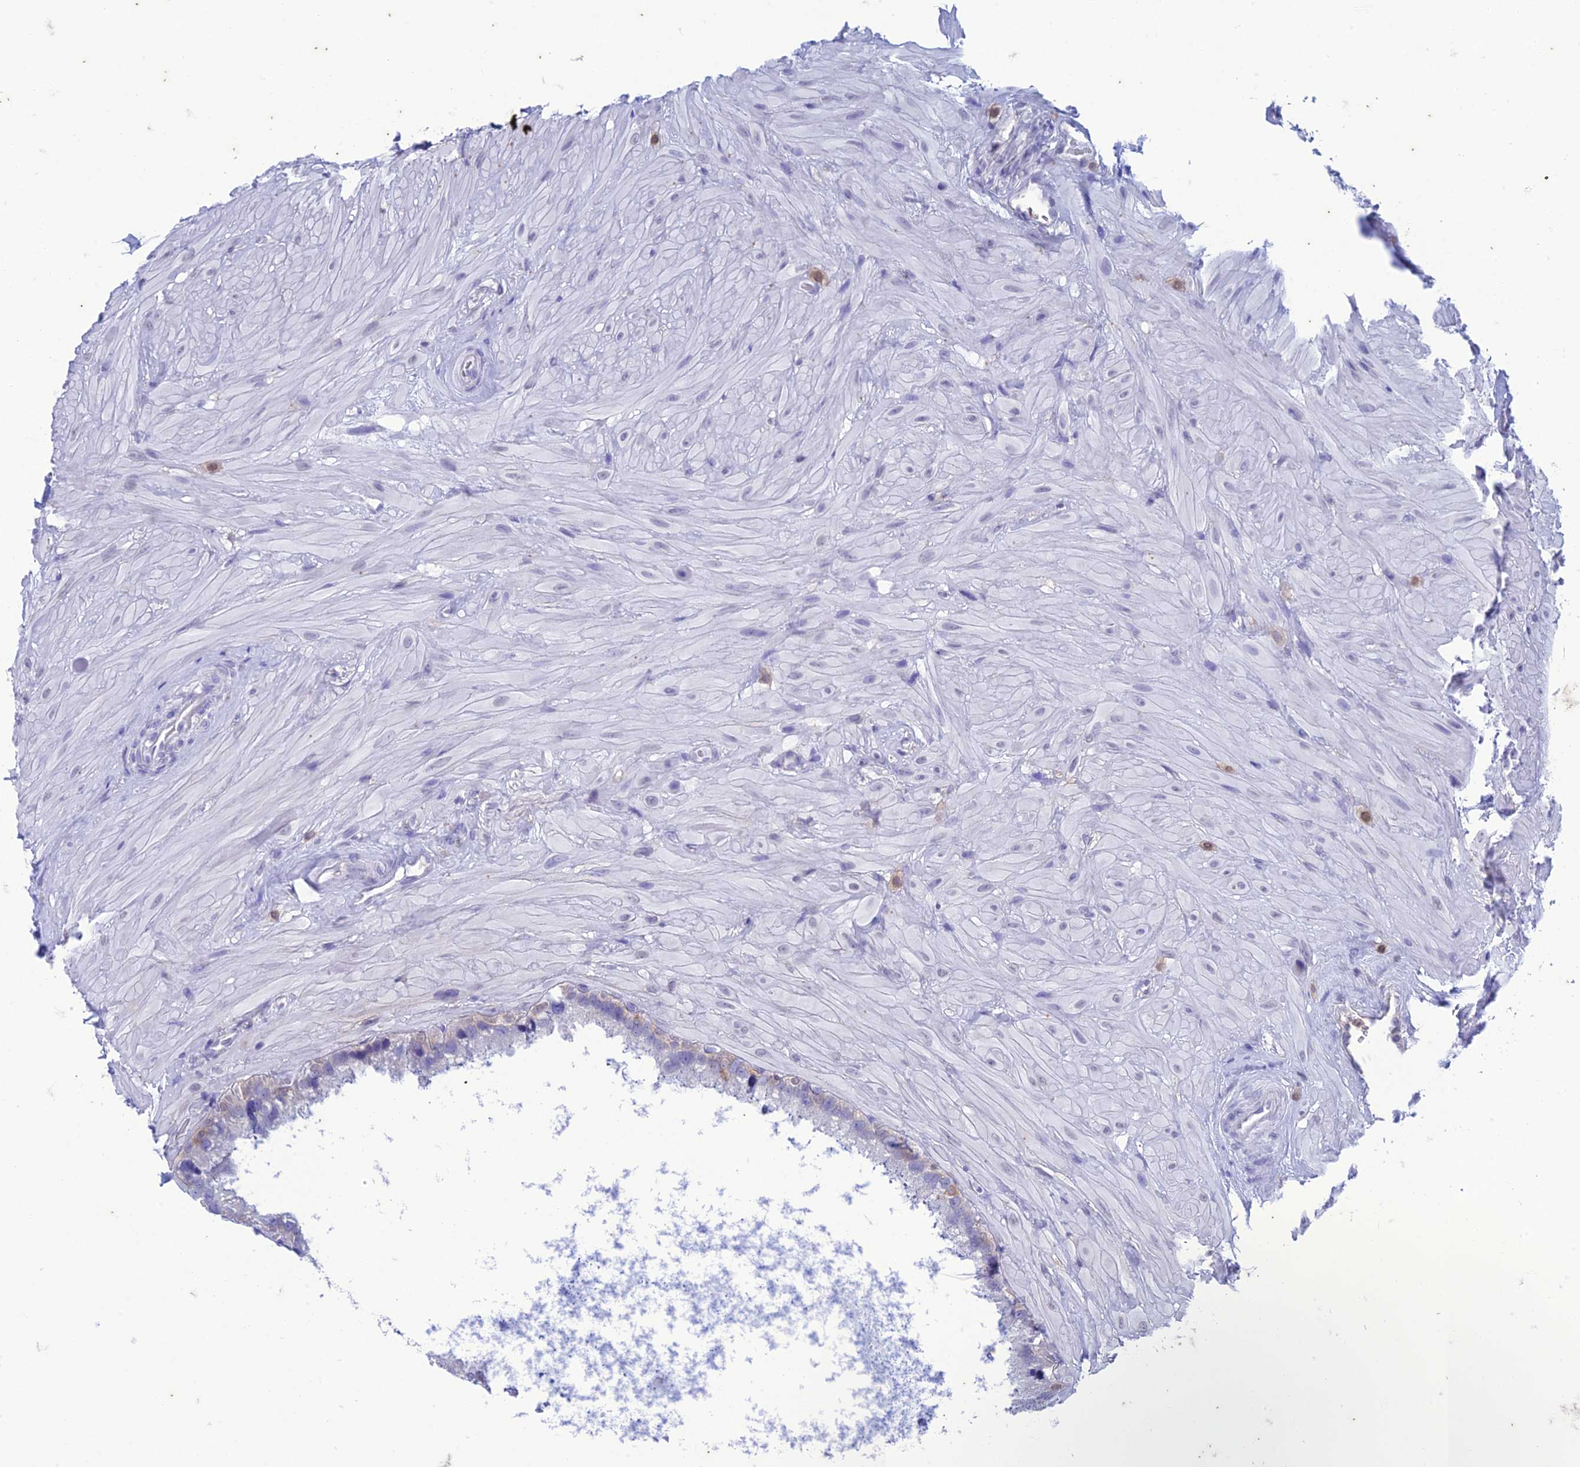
{"staining": {"intensity": "moderate", "quantity": "<25%", "location": "cytoplasmic/membranous,nuclear"}, "tissue": "seminal vesicle", "cell_type": "Glandular cells", "image_type": "normal", "snomed": [{"axis": "morphology", "description": "Normal tissue, NOS"}, {"axis": "topography", "description": "Seminal veicle"}, {"axis": "topography", "description": "Peripheral nerve tissue"}], "caption": "IHC of unremarkable human seminal vesicle displays low levels of moderate cytoplasmic/membranous,nuclear staining in approximately <25% of glandular cells.", "gene": "FGF7", "patient": {"sex": "male", "age": 67}}